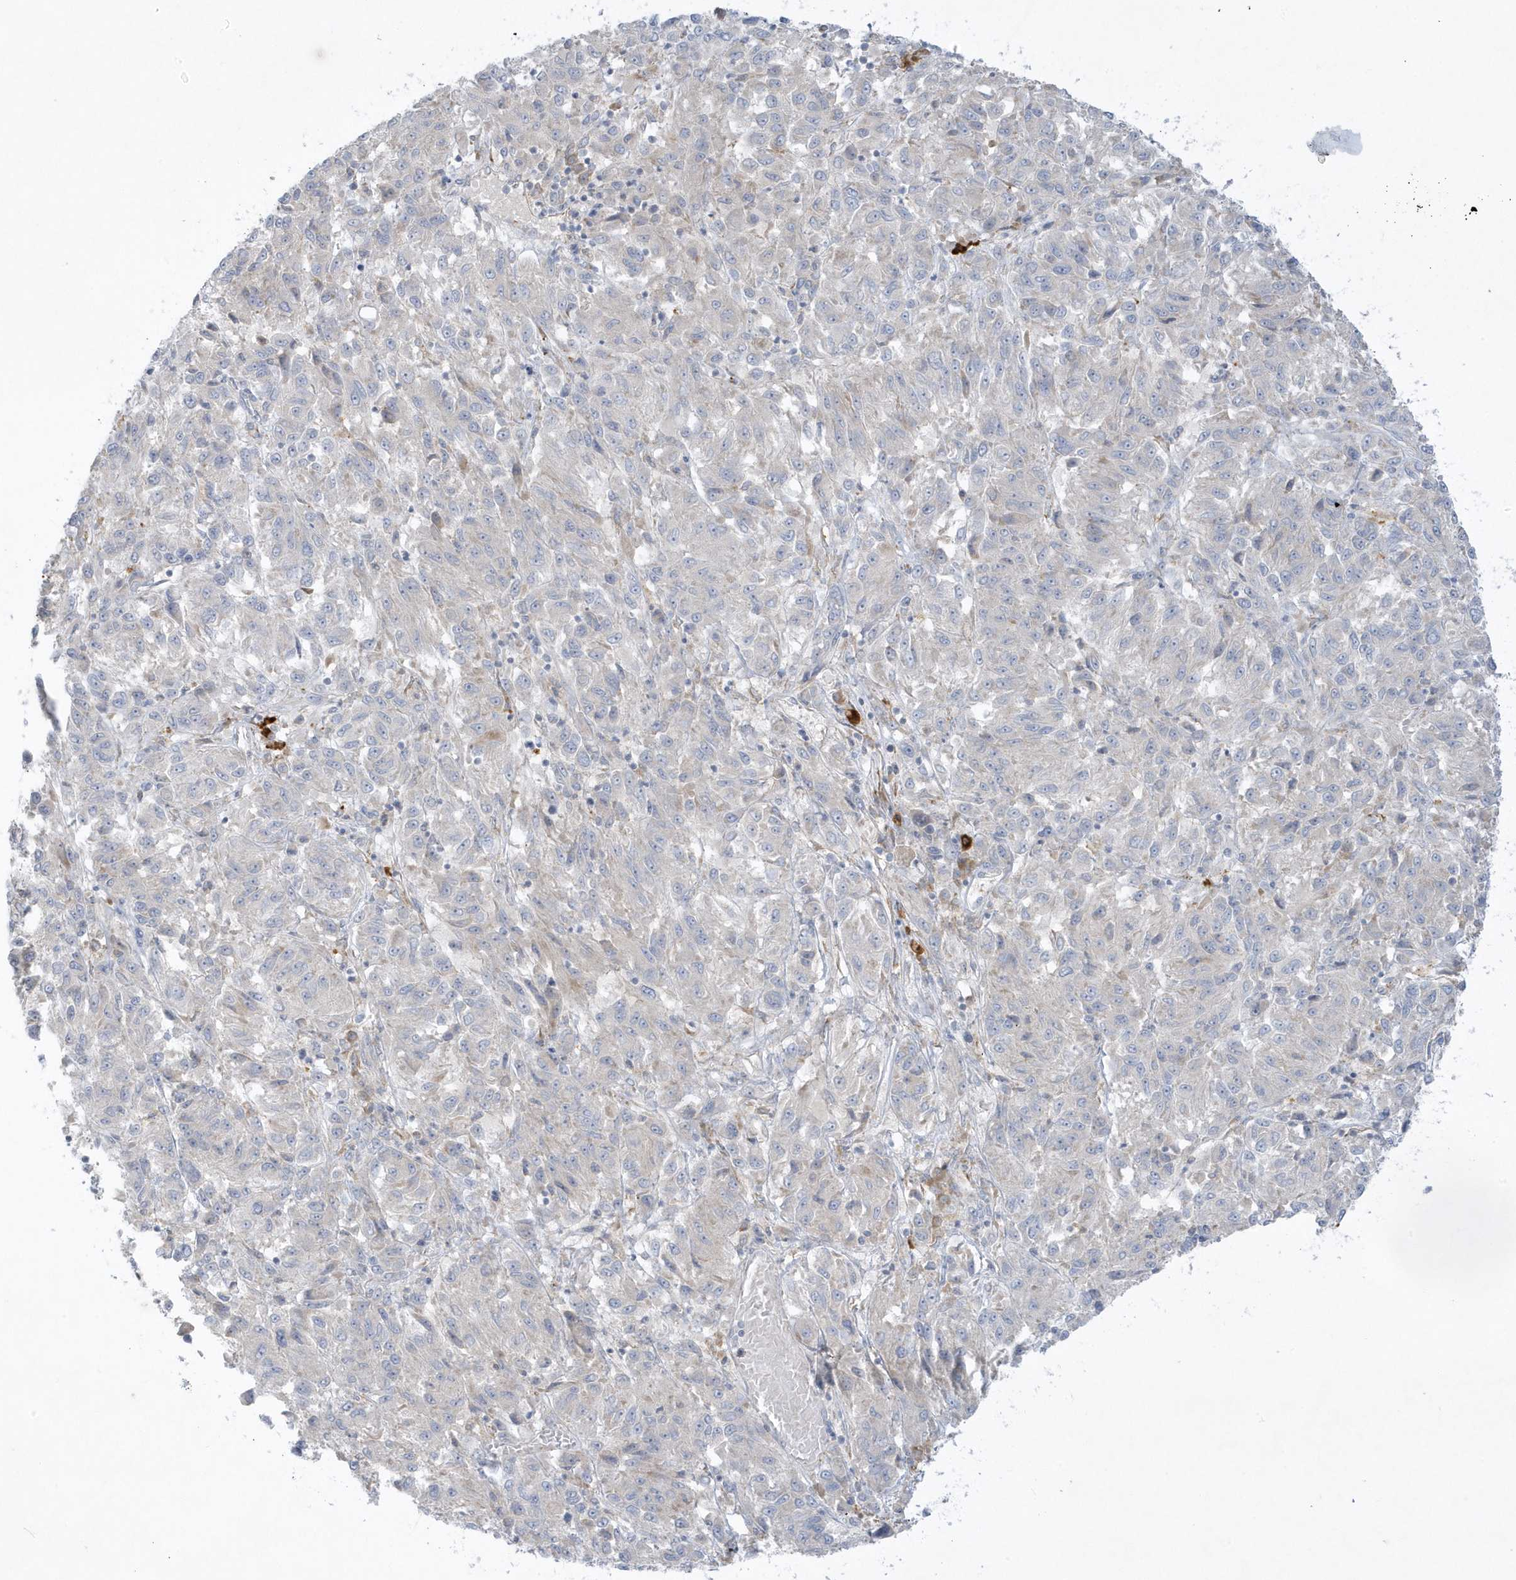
{"staining": {"intensity": "negative", "quantity": "none", "location": "none"}, "tissue": "melanoma", "cell_type": "Tumor cells", "image_type": "cancer", "snomed": [{"axis": "morphology", "description": "Malignant melanoma, Metastatic site"}, {"axis": "topography", "description": "Lung"}], "caption": "The histopathology image demonstrates no significant positivity in tumor cells of malignant melanoma (metastatic site). (Brightfield microscopy of DAB (3,3'-diaminobenzidine) IHC at high magnification).", "gene": "THADA", "patient": {"sex": "male", "age": 64}}